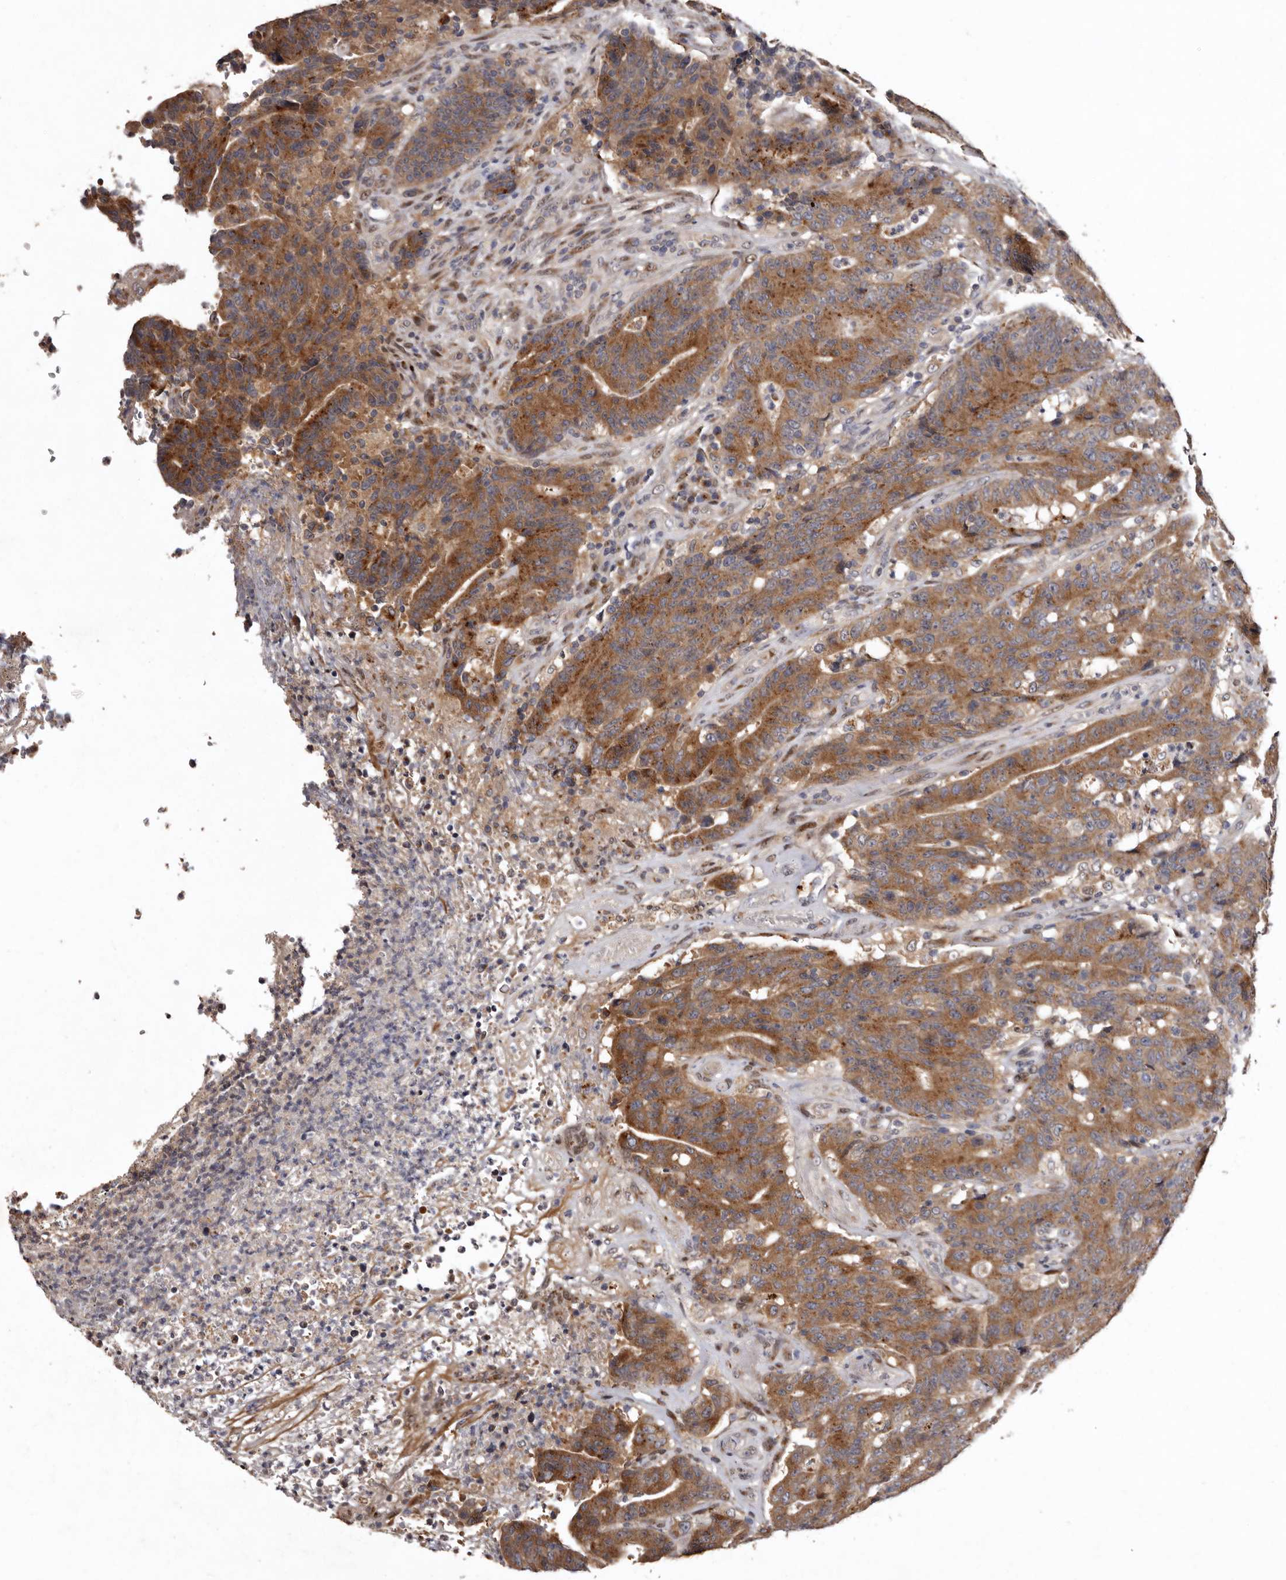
{"staining": {"intensity": "moderate", "quantity": ">75%", "location": "cytoplasmic/membranous"}, "tissue": "colorectal cancer", "cell_type": "Tumor cells", "image_type": "cancer", "snomed": [{"axis": "morphology", "description": "Normal tissue, NOS"}, {"axis": "morphology", "description": "Adenocarcinoma, NOS"}, {"axis": "topography", "description": "Colon"}], "caption": "Protein analysis of adenocarcinoma (colorectal) tissue reveals moderate cytoplasmic/membranous positivity in about >75% of tumor cells.", "gene": "FAM91A1", "patient": {"sex": "female", "age": 75}}